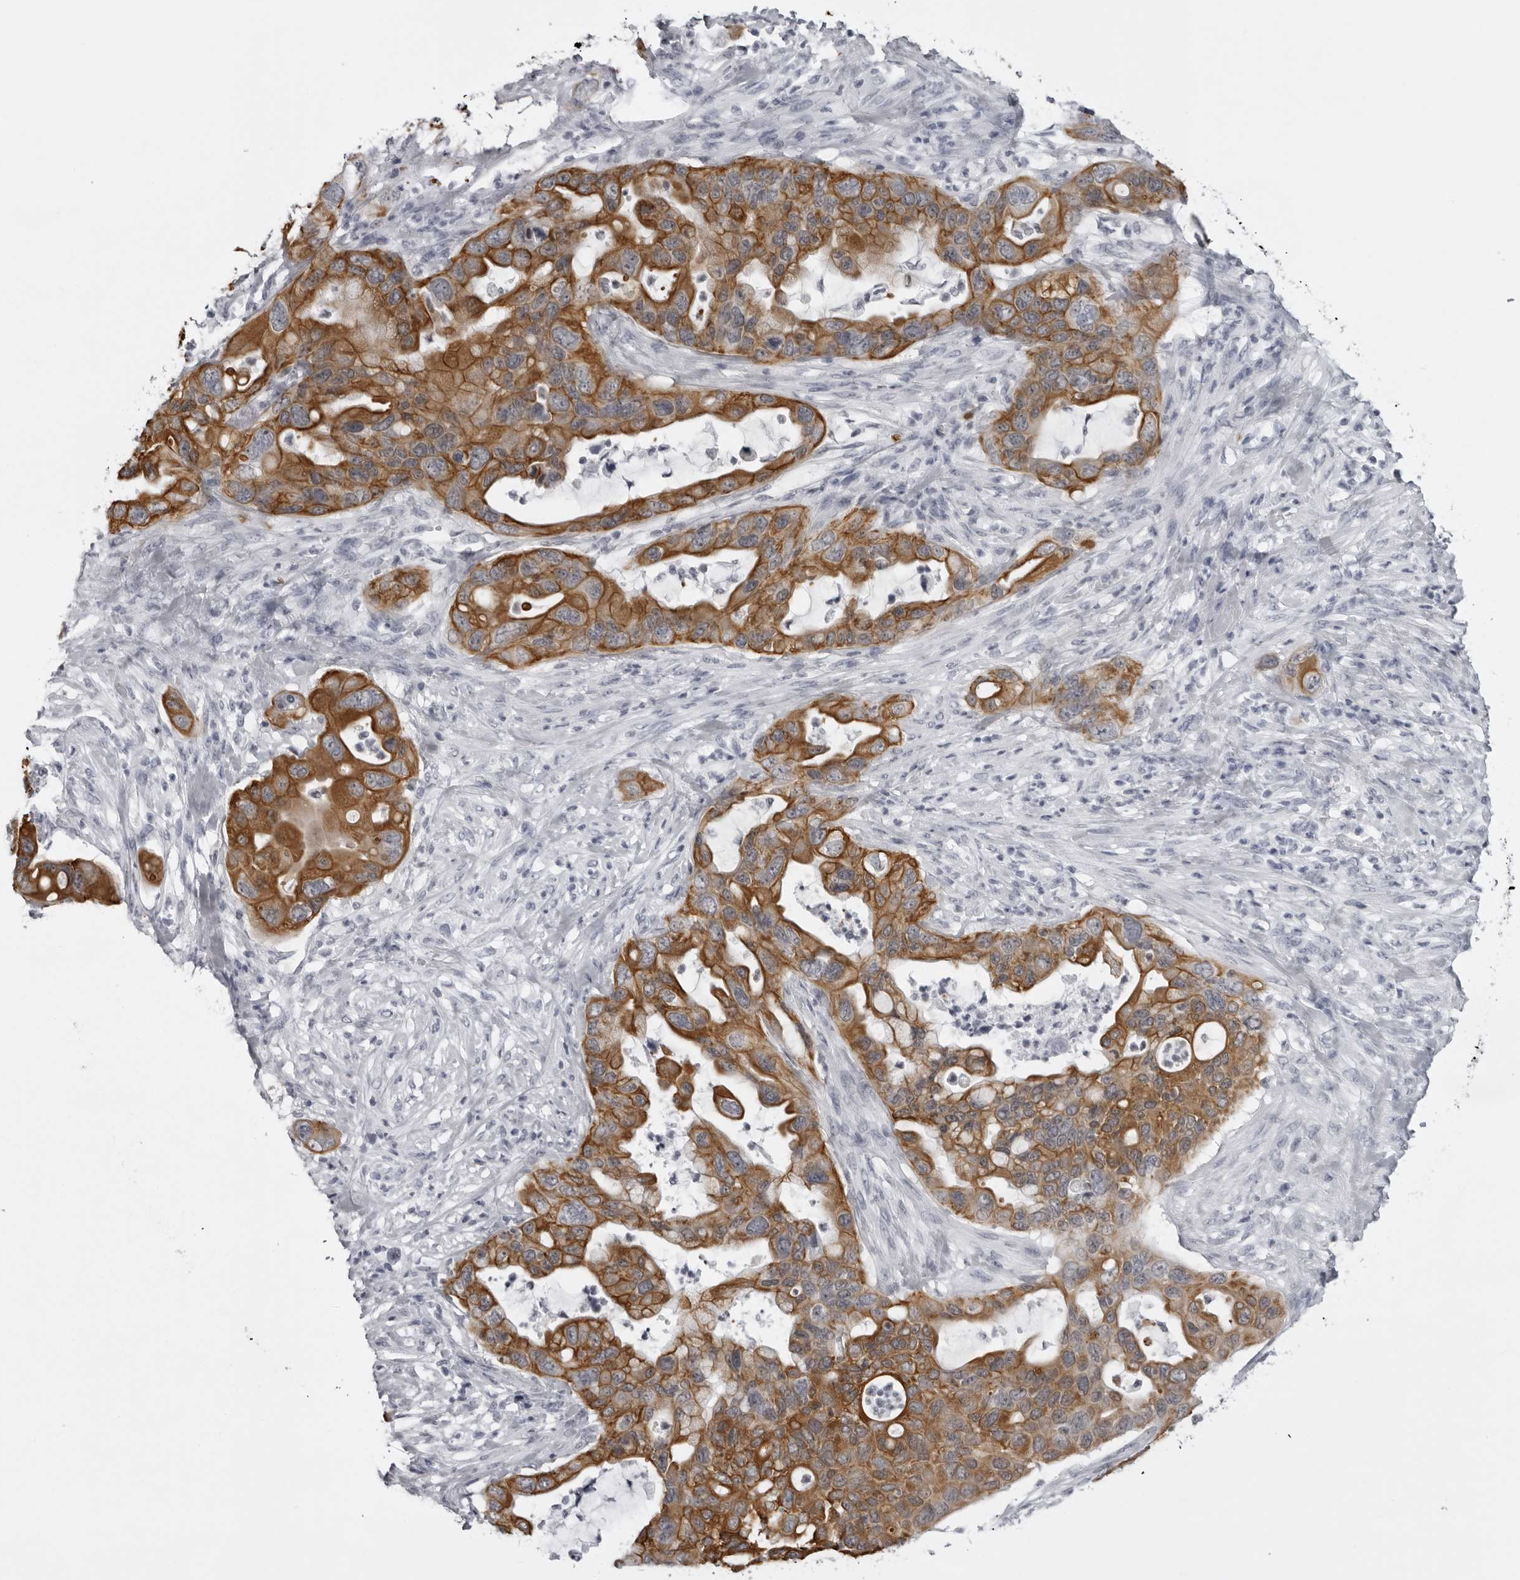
{"staining": {"intensity": "moderate", "quantity": ">75%", "location": "cytoplasmic/membranous"}, "tissue": "pancreatic cancer", "cell_type": "Tumor cells", "image_type": "cancer", "snomed": [{"axis": "morphology", "description": "Adenocarcinoma, NOS"}, {"axis": "topography", "description": "Pancreas"}], "caption": "Protein analysis of adenocarcinoma (pancreatic) tissue displays moderate cytoplasmic/membranous positivity in approximately >75% of tumor cells.", "gene": "UROD", "patient": {"sex": "female", "age": 71}}